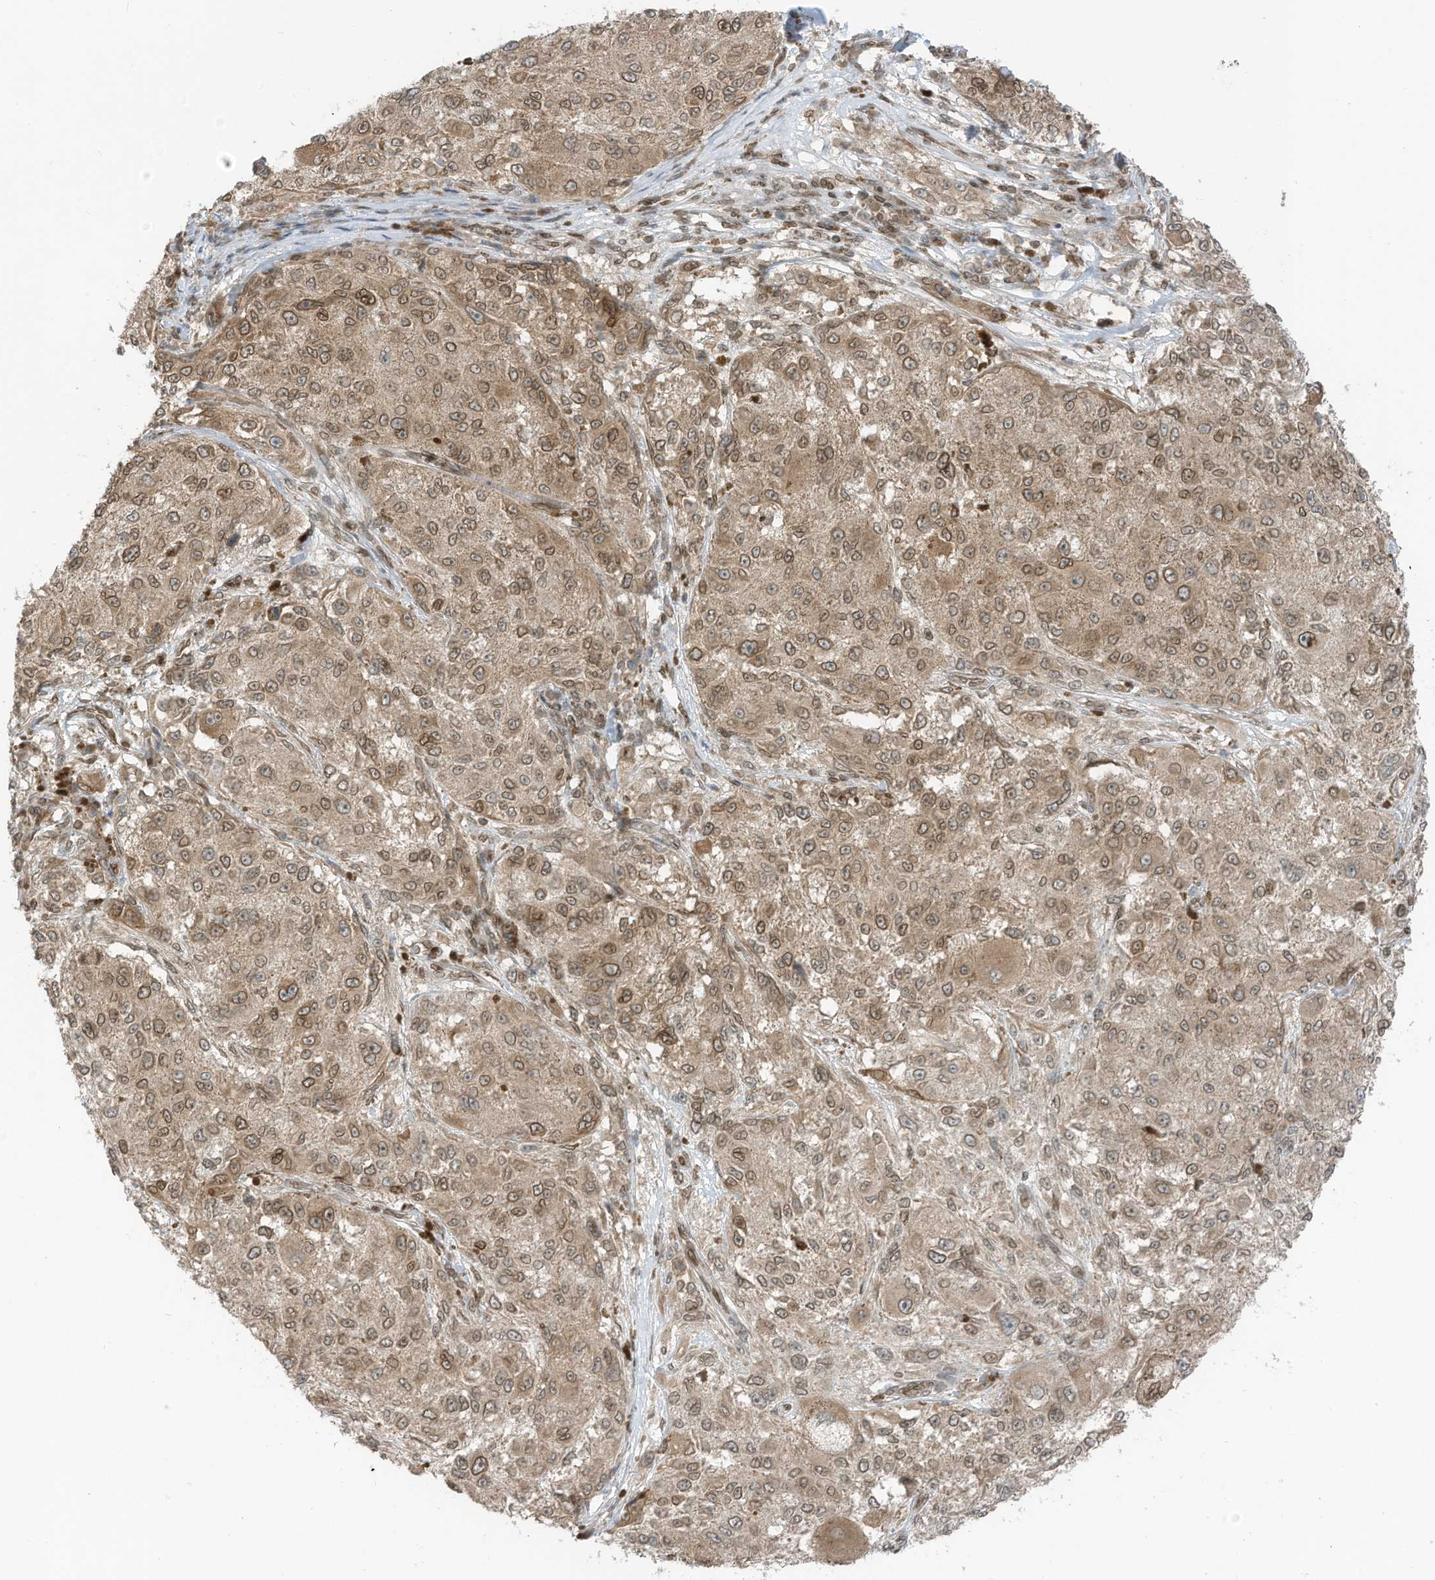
{"staining": {"intensity": "moderate", "quantity": ">75%", "location": "cytoplasmic/membranous,nuclear"}, "tissue": "melanoma", "cell_type": "Tumor cells", "image_type": "cancer", "snomed": [{"axis": "morphology", "description": "Necrosis, NOS"}, {"axis": "morphology", "description": "Malignant melanoma, NOS"}, {"axis": "topography", "description": "Skin"}], "caption": "IHC staining of malignant melanoma, which shows medium levels of moderate cytoplasmic/membranous and nuclear positivity in approximately >75% of tumor cells indicating moderate cytoplasmic/membranous and nuclear protein positivity. The staining was performed using DAB (3,3'-diaminobenzidine) (brown) for protein detection and nuclei were counterstained in hematoxylin (blue).", "gene": "RABL3", "patient": {"sex": "female", "age": 87}}